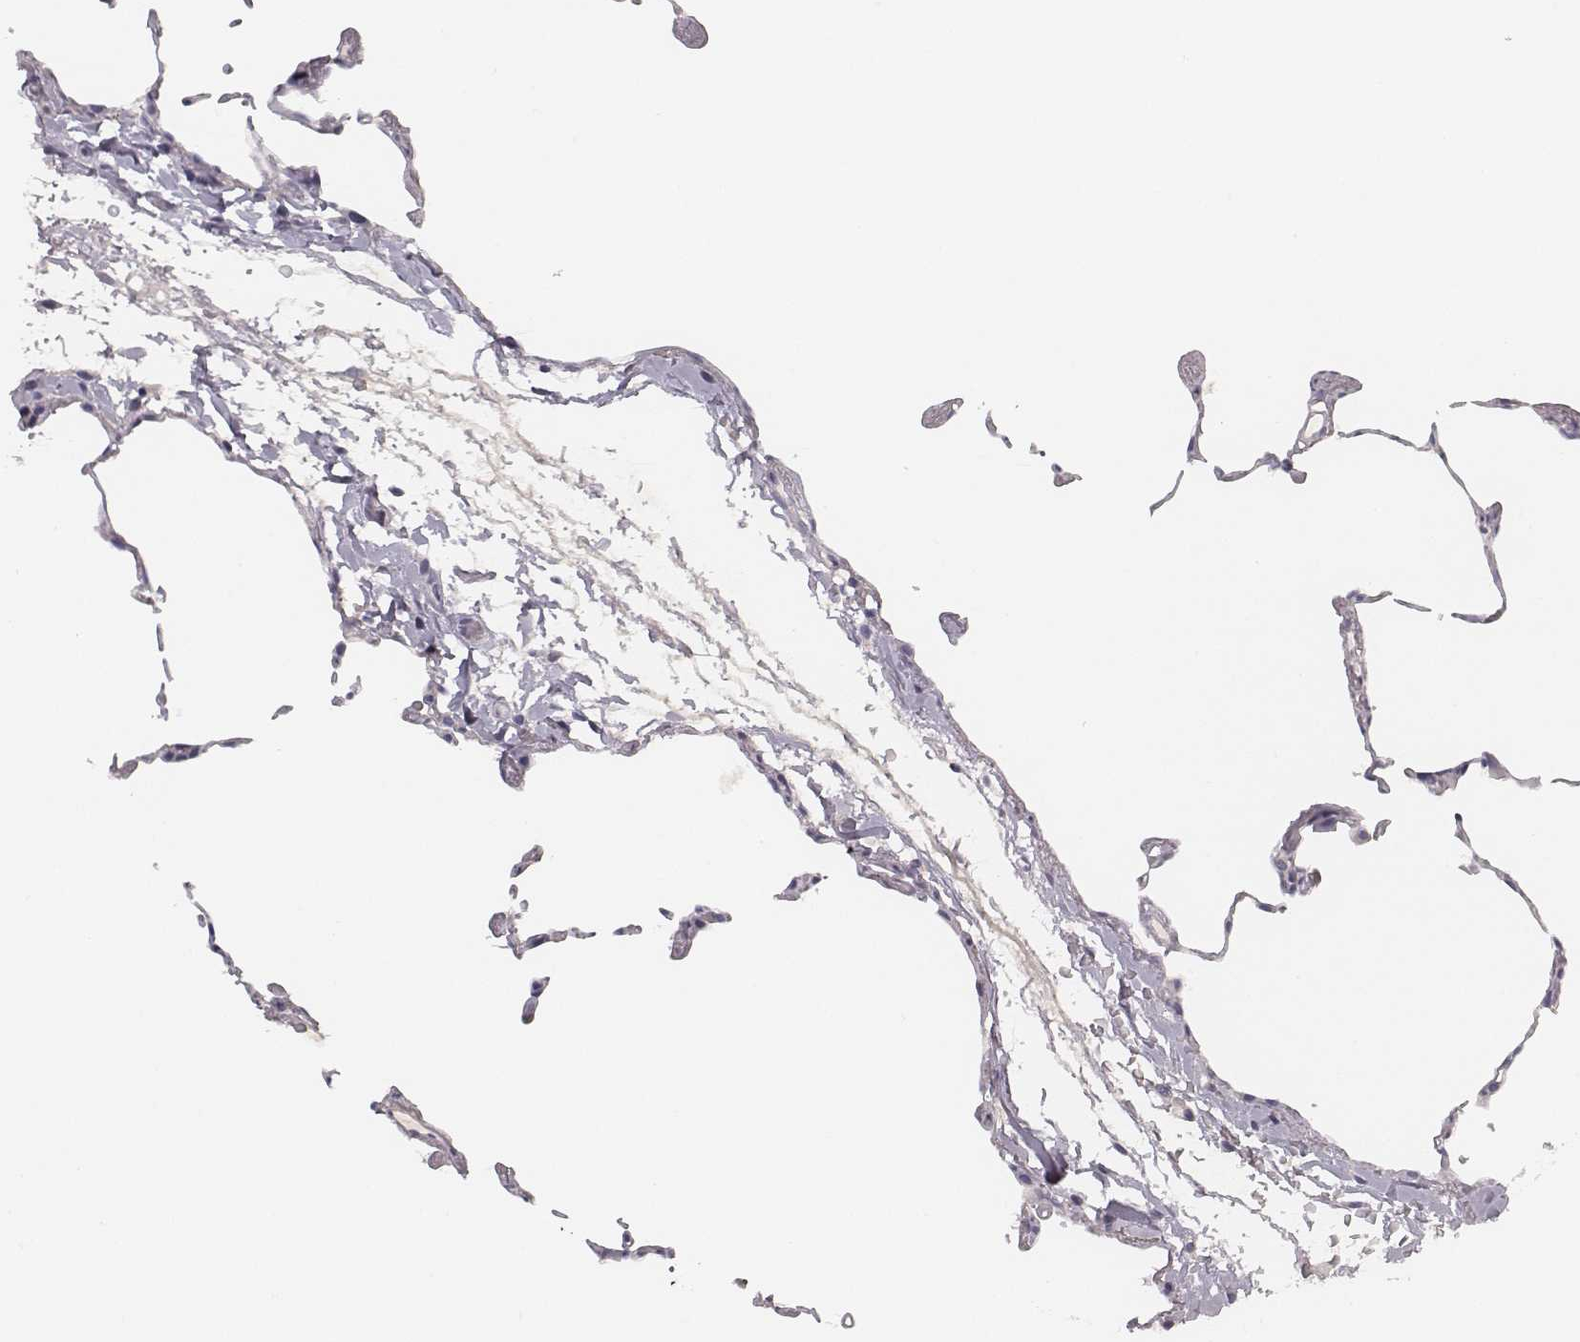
{"staining": {"intensity": "negative", "quantity": "none", "location": "none"}, "tissue": "lung", "cell_type": "Alveolar cells", "image_type": "normal", "snomed": [{"axis": "morphology", "description": "Normal tissue, NOS"}, {"axis": "topography", "description": "Lung"}], "caption": "A high-resolution histopathology image shows immunohistochemistry (IHC) staining of unremarkable lung, which exhibits no significant staining in alveolar cells.", "gene": "MYH6", "patient": {"sex": "female", "age": 57}}